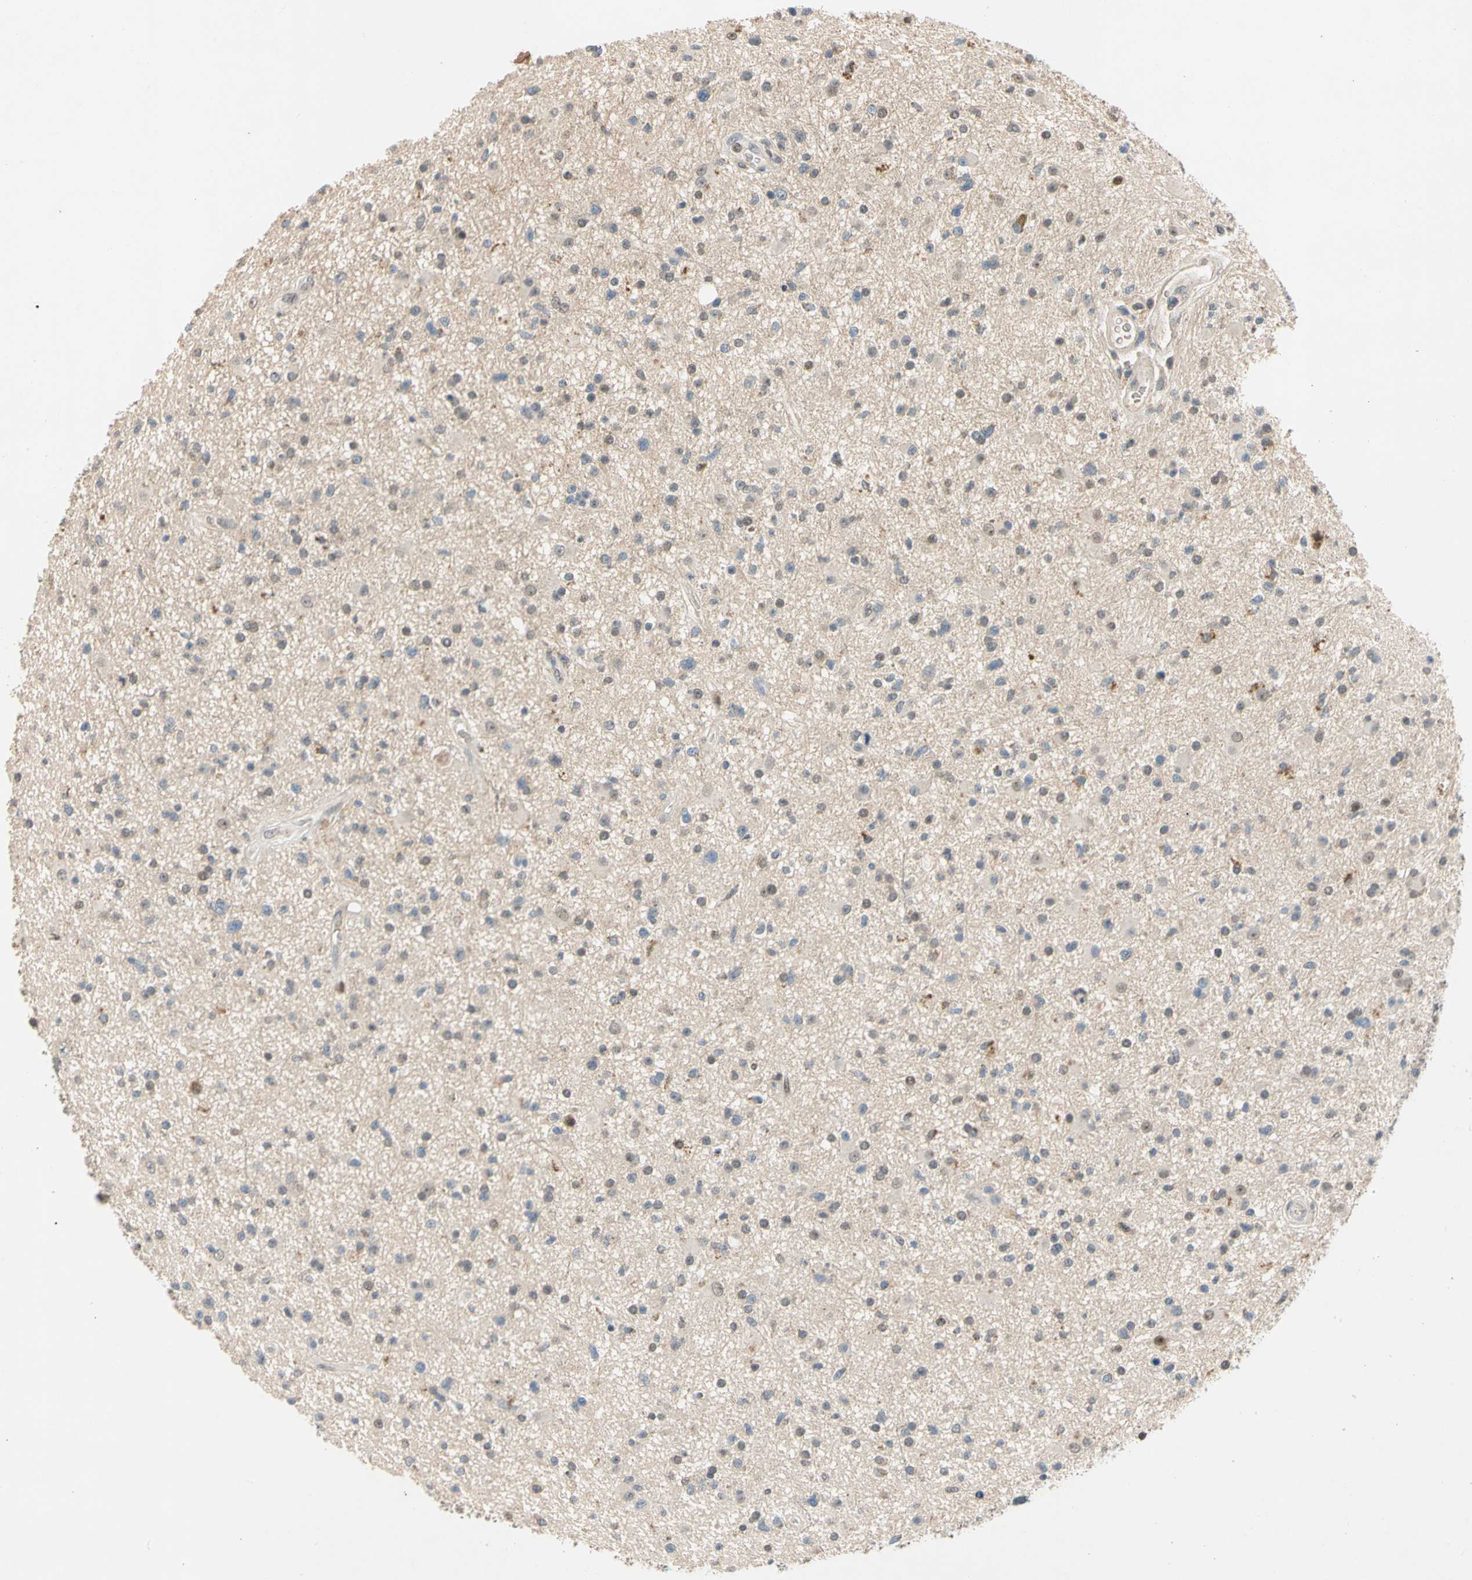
{"staining": {"intensity": "negative", "quantity": "none", "location": "none"}, "tissue": "glioma", "cell_type": "Tumor cells", "image_type": "cancer", "snomed": [{"axis": "morphology", "description": "Glioma, malignant, High grade"}, {"axis": "topography", "description": "Brain"}], "caption": "Glioma was stained to show a protein in brown. There is no significant expression in tumor cells.", "gene": "RIOX2", "patient": {"sex": "male", "age": 33}}